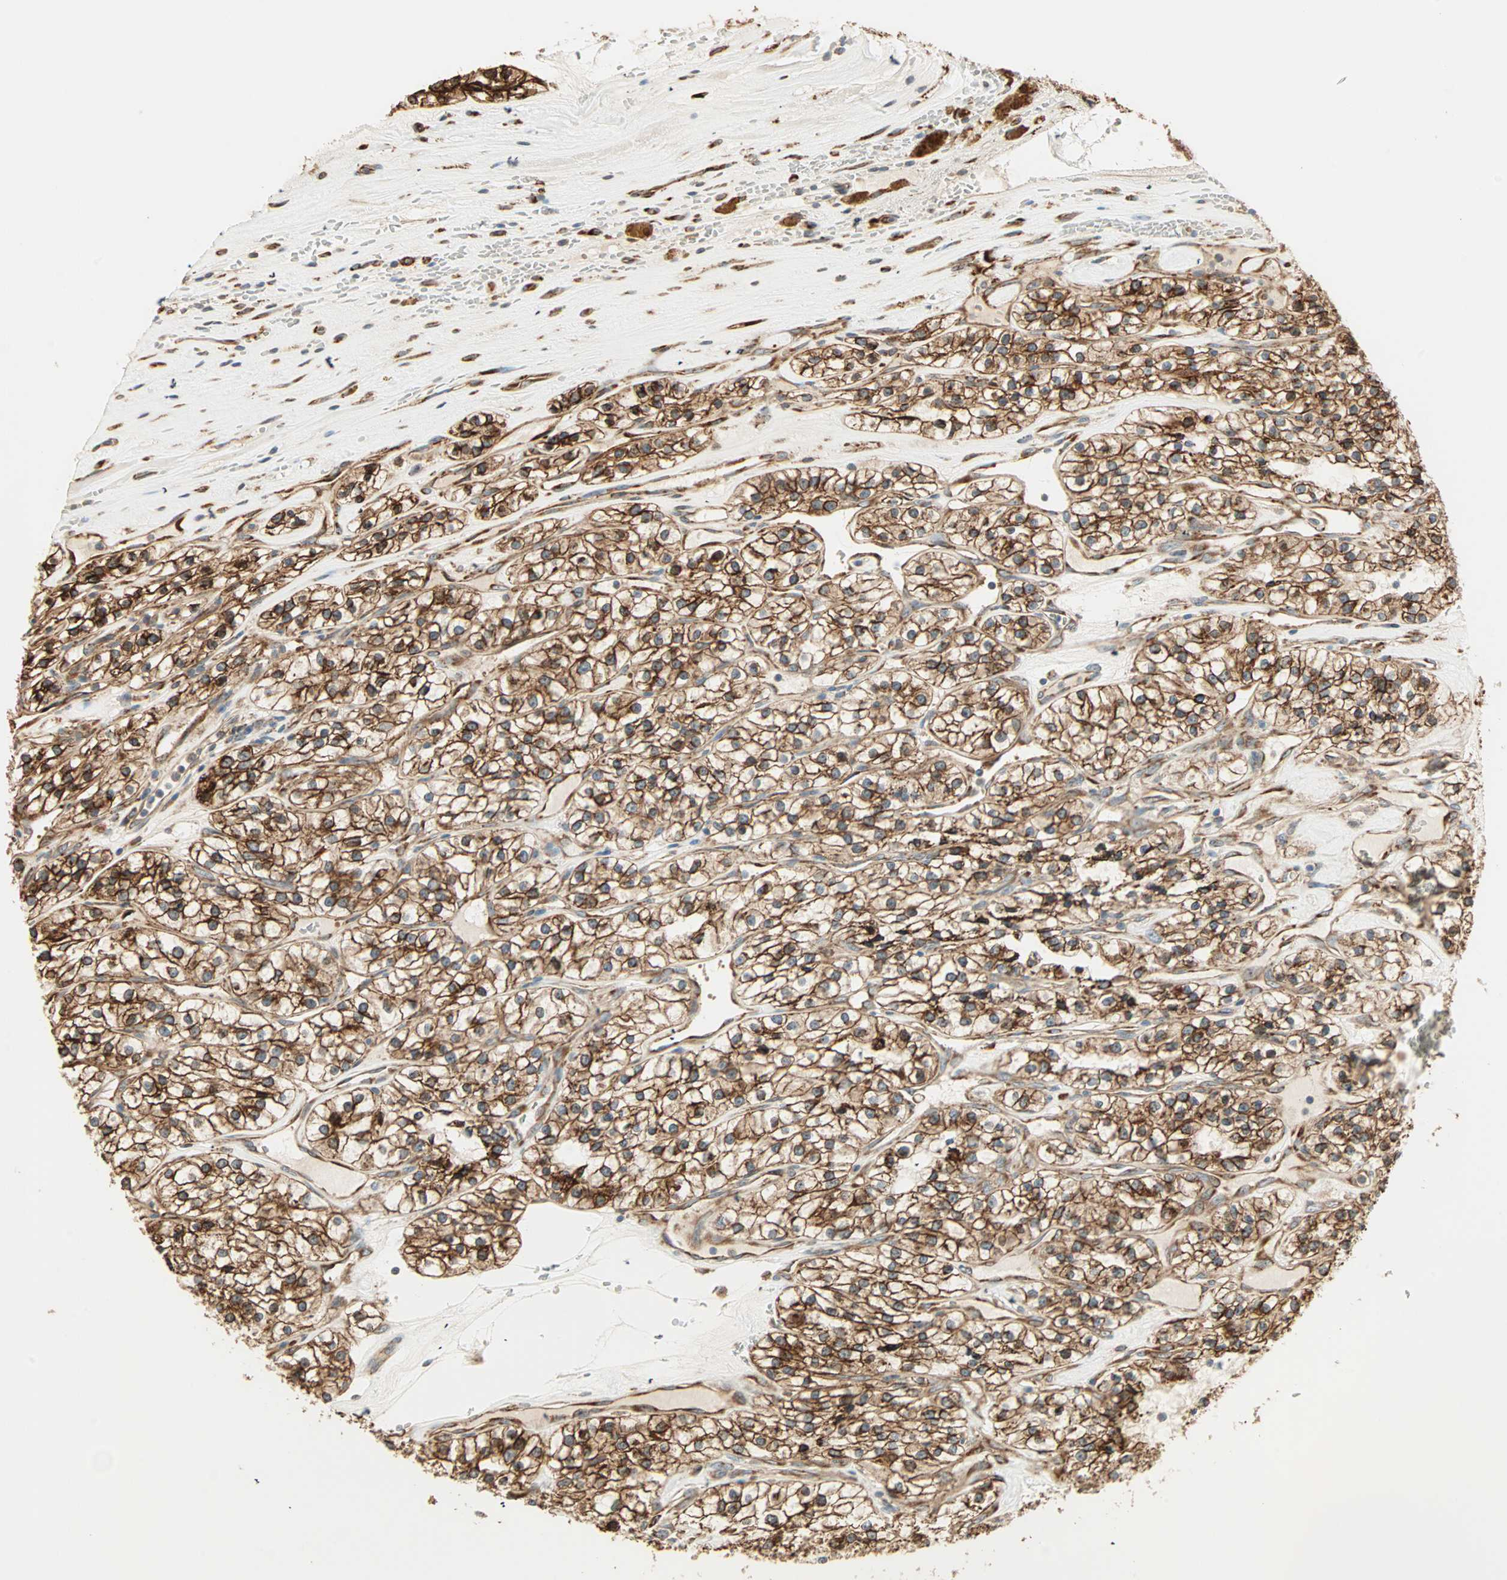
{"staining": {"intensity": "strong", "quantity": ">75%", "location": "cytoplasmic/membranous"}, "tissue": "renal cancer", "cell_type": "Tumor cells", "image_type": "cancer", "snomed": [{"axis": "morphology", "description": "Adenocarcinoma, NOS"}, {"axis": "topography", "description": "Kidney"}], "caption": "Renal cancer (adenocarcinoma) stained with immunohistochemistry (IHC) displays strong cytoplasmic/membranous expression in approximately >75% of tumor cells. (DAB IHC, brown staining for protein, blue staining for nuclei).", "gene": "P4HA1", "patient": {"sex": "female", "age": 57}}